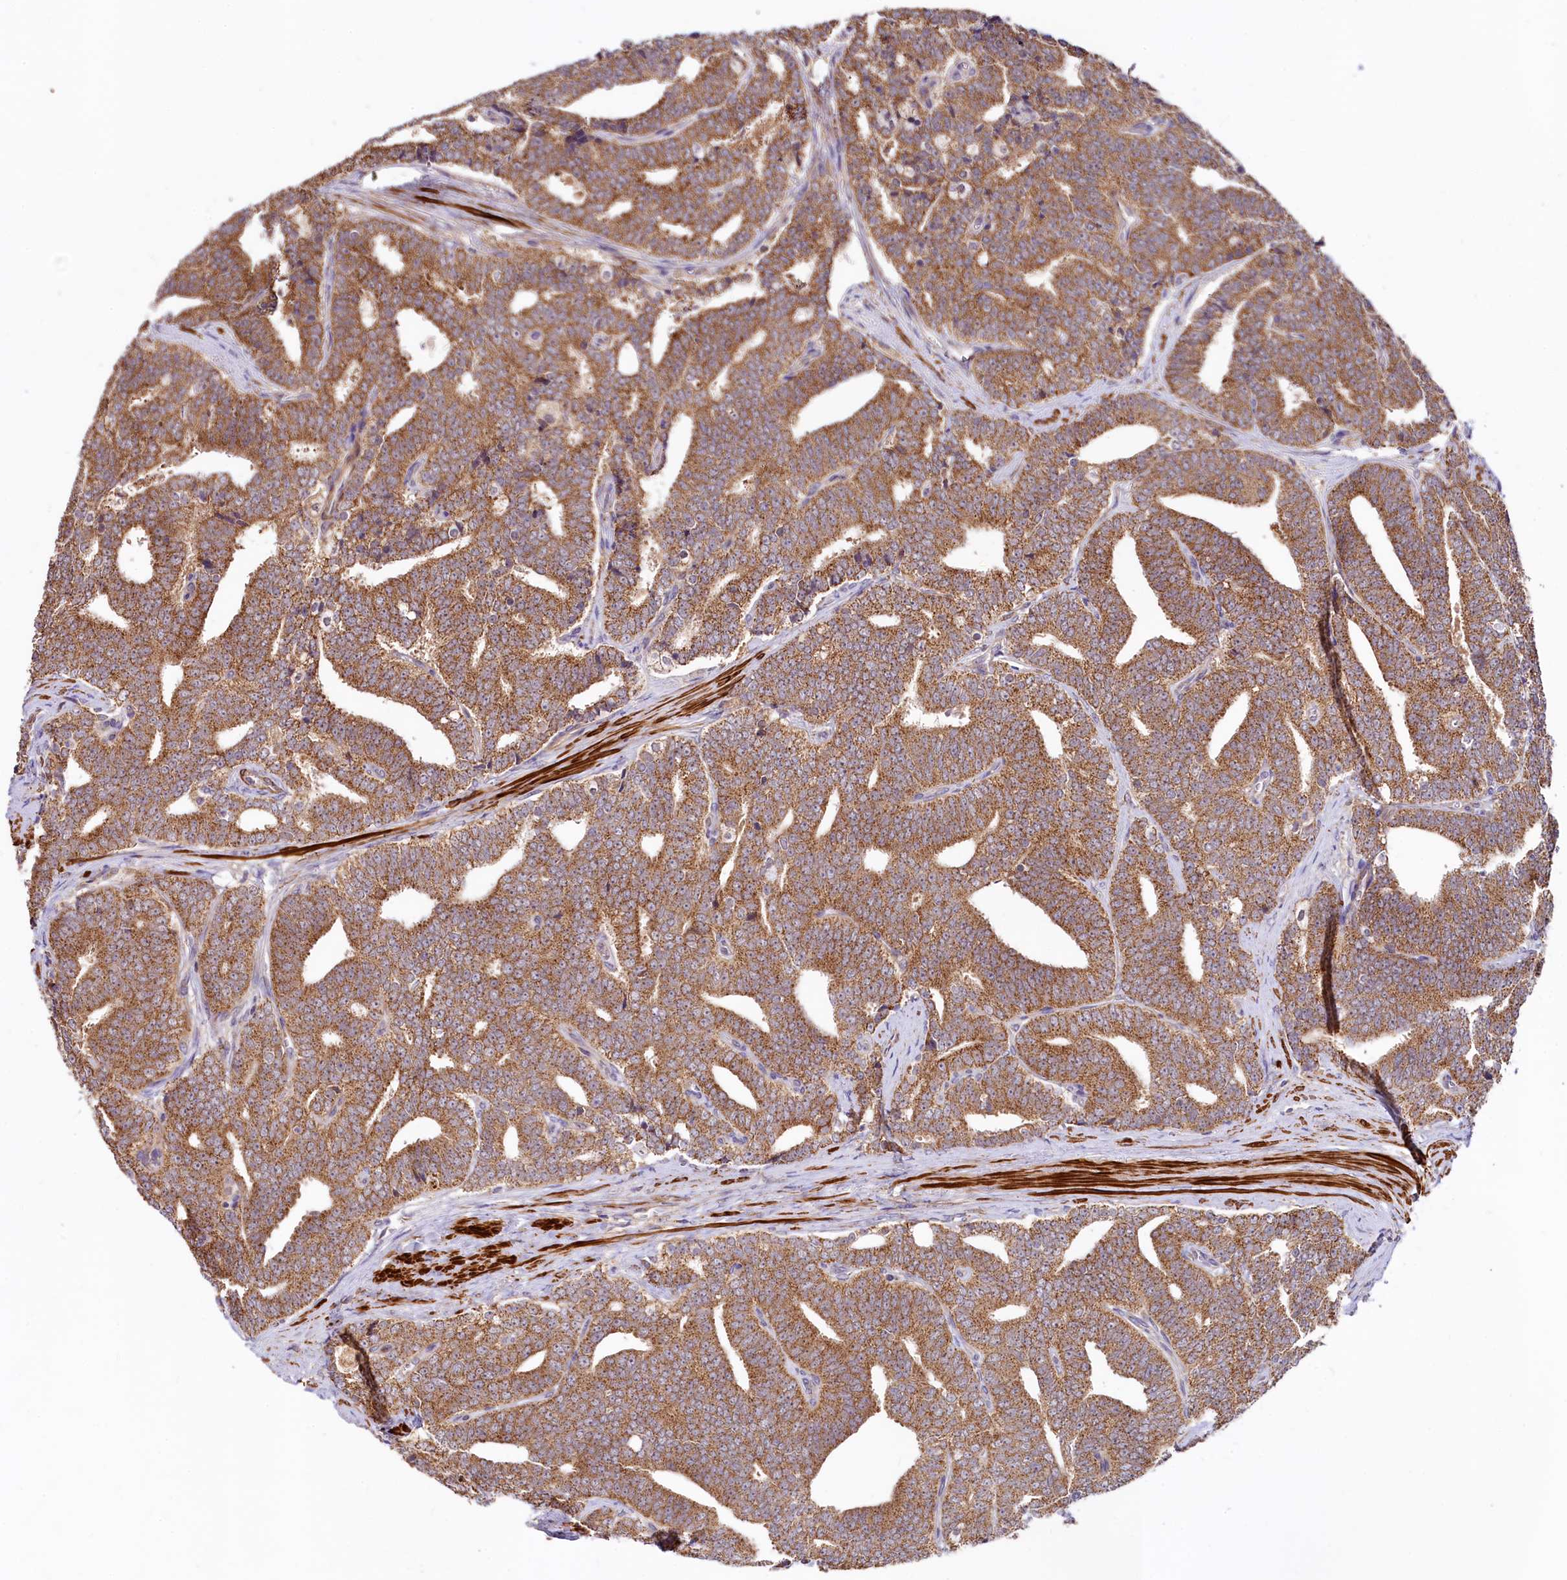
{"staining": {"intensity": "strong", "quantity": ">75%", "location": "cytoplasmic/membranous"}, "tissue": "prostate cancer", "cell_type": "Tumor cells", "image_type": "cancer", "snomed": [{"axis": "morphology", "description": "Adenocarcinoma, High grade"}, {"axis": "topography", "description": "Prostate and seminal vesicle, NOS"}], "caption": "The histopathology image reveals a brown stain indicating the presence of a protein in the cytoplasmic/membranous of tumor cells in prostate high-grade adenocarcinoma.", "gene": "CIAO3", "patient": {"sex": "male", "age": 67}}